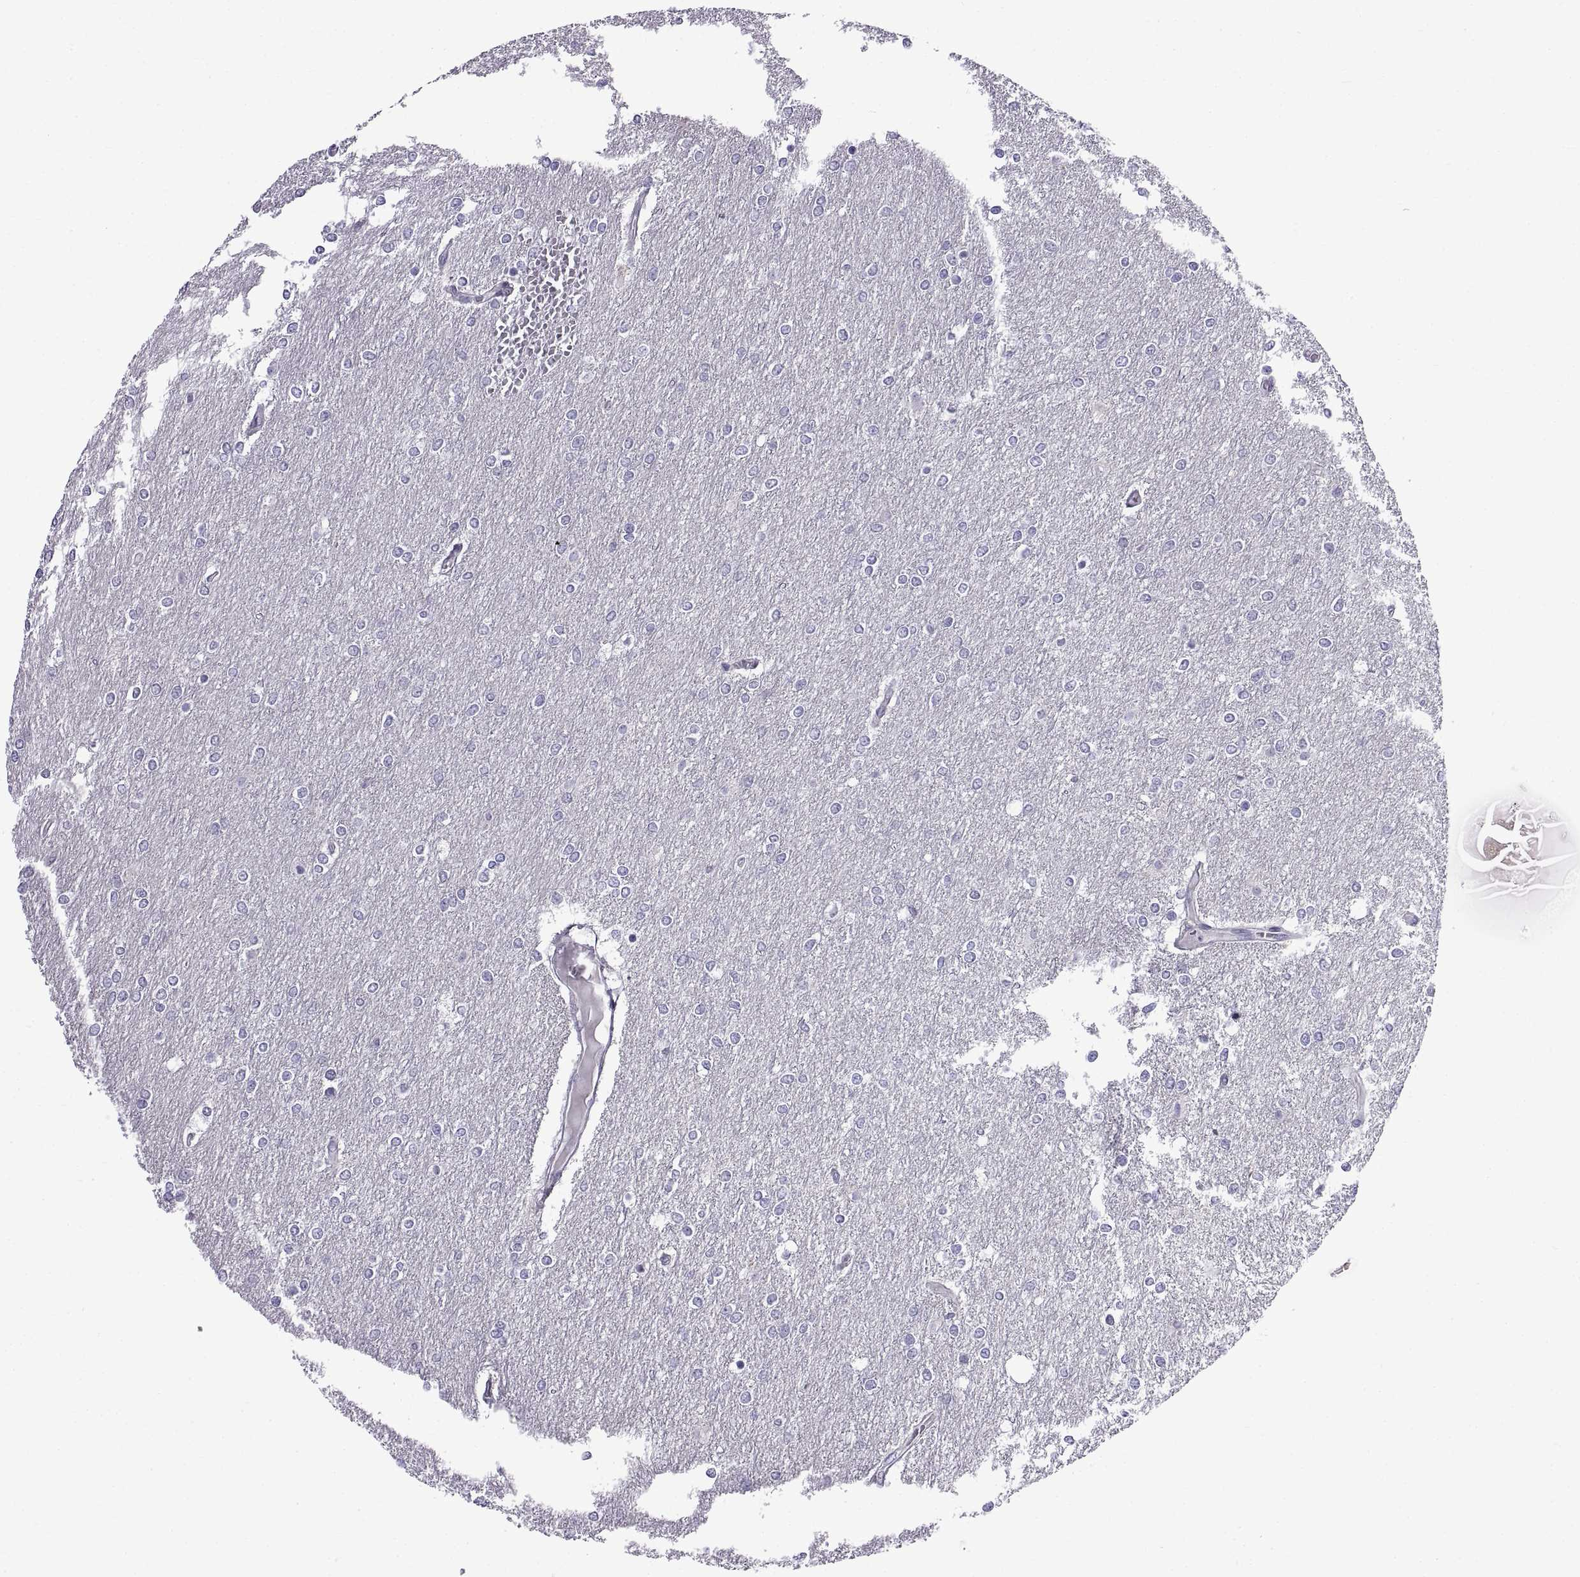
{"staining": {"intensity": "negative", "quantity": "none", "location": "none"}, "tissue": "glioma", "cell_type": "Tumor cells", "image_type": "cancer", "snomed": [{"axis": "morphology", "description": "Glioma, malignant, High grade"}, {"axis": "topography", "description": "Brain"}], "caption": "Protein analysis of malignant glioma (high-grade) shows no significant staining in tumor cells. (Stains: DAB immunohistochemistry (IHC) with hematoxylin counter stain, Microscopy: brightfield microscopy at high magnification).", "gene": "SPDYE1", "patient": {"sex": "female", "age": 61}}